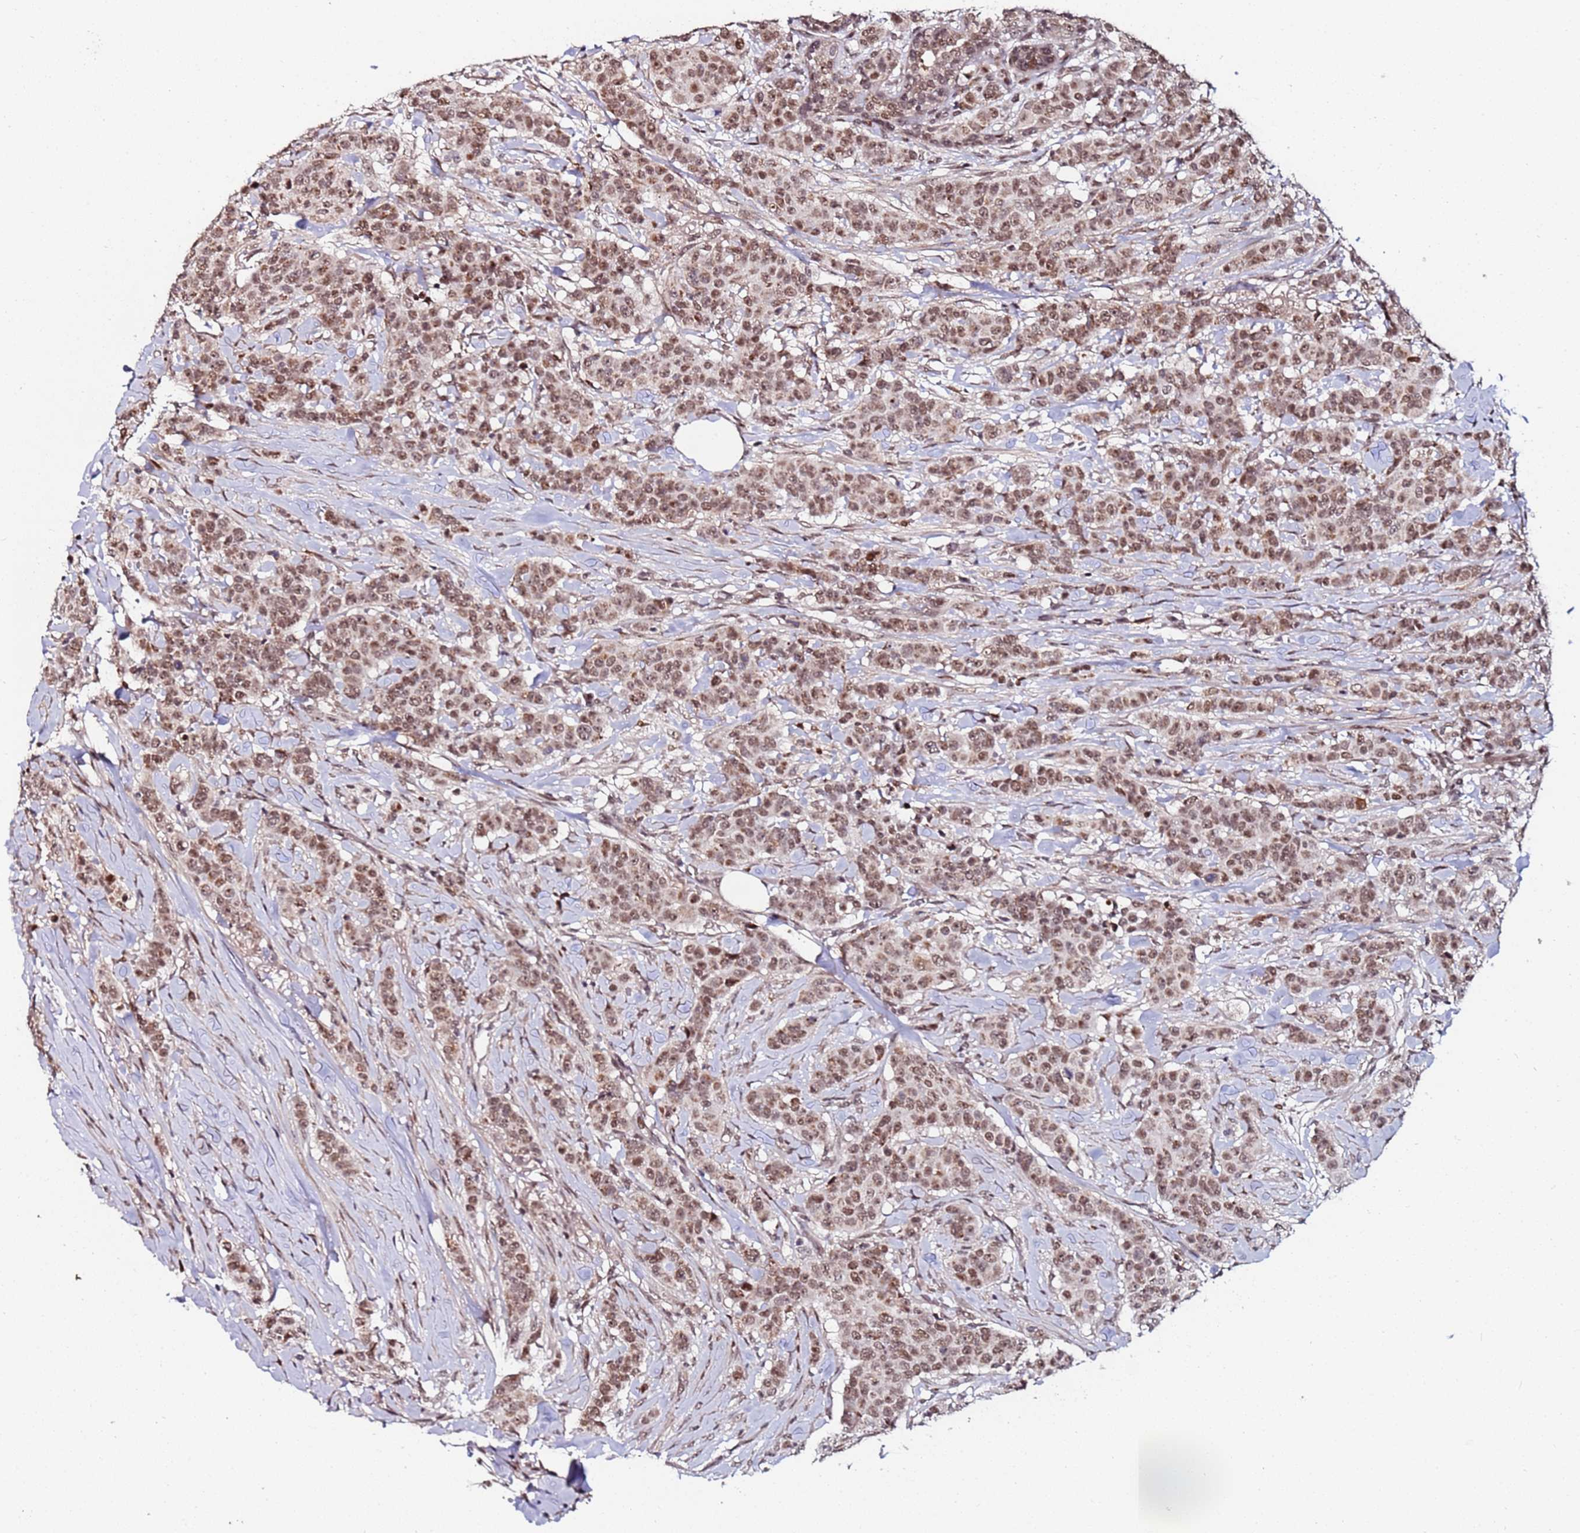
{"staining": {"intensity": "moderate", "quantity": ">75%", "location": "nuclear"}, "tissue": "breast cancer", "cell_type": "Tumor cells", "image_type": "cancer", "snomed": [{"axis": "morphology", "description": "Duct carcinoma"}, {"axis": "topography", "description": "Breast"}], "caption": "Immunohistochemistry of breast cancer shows medium levels of moderate nuclear expression in approximately >75% of tumor cells.", "gene": "PPM1H", "patient": {"sex": "female", "age": 40}}